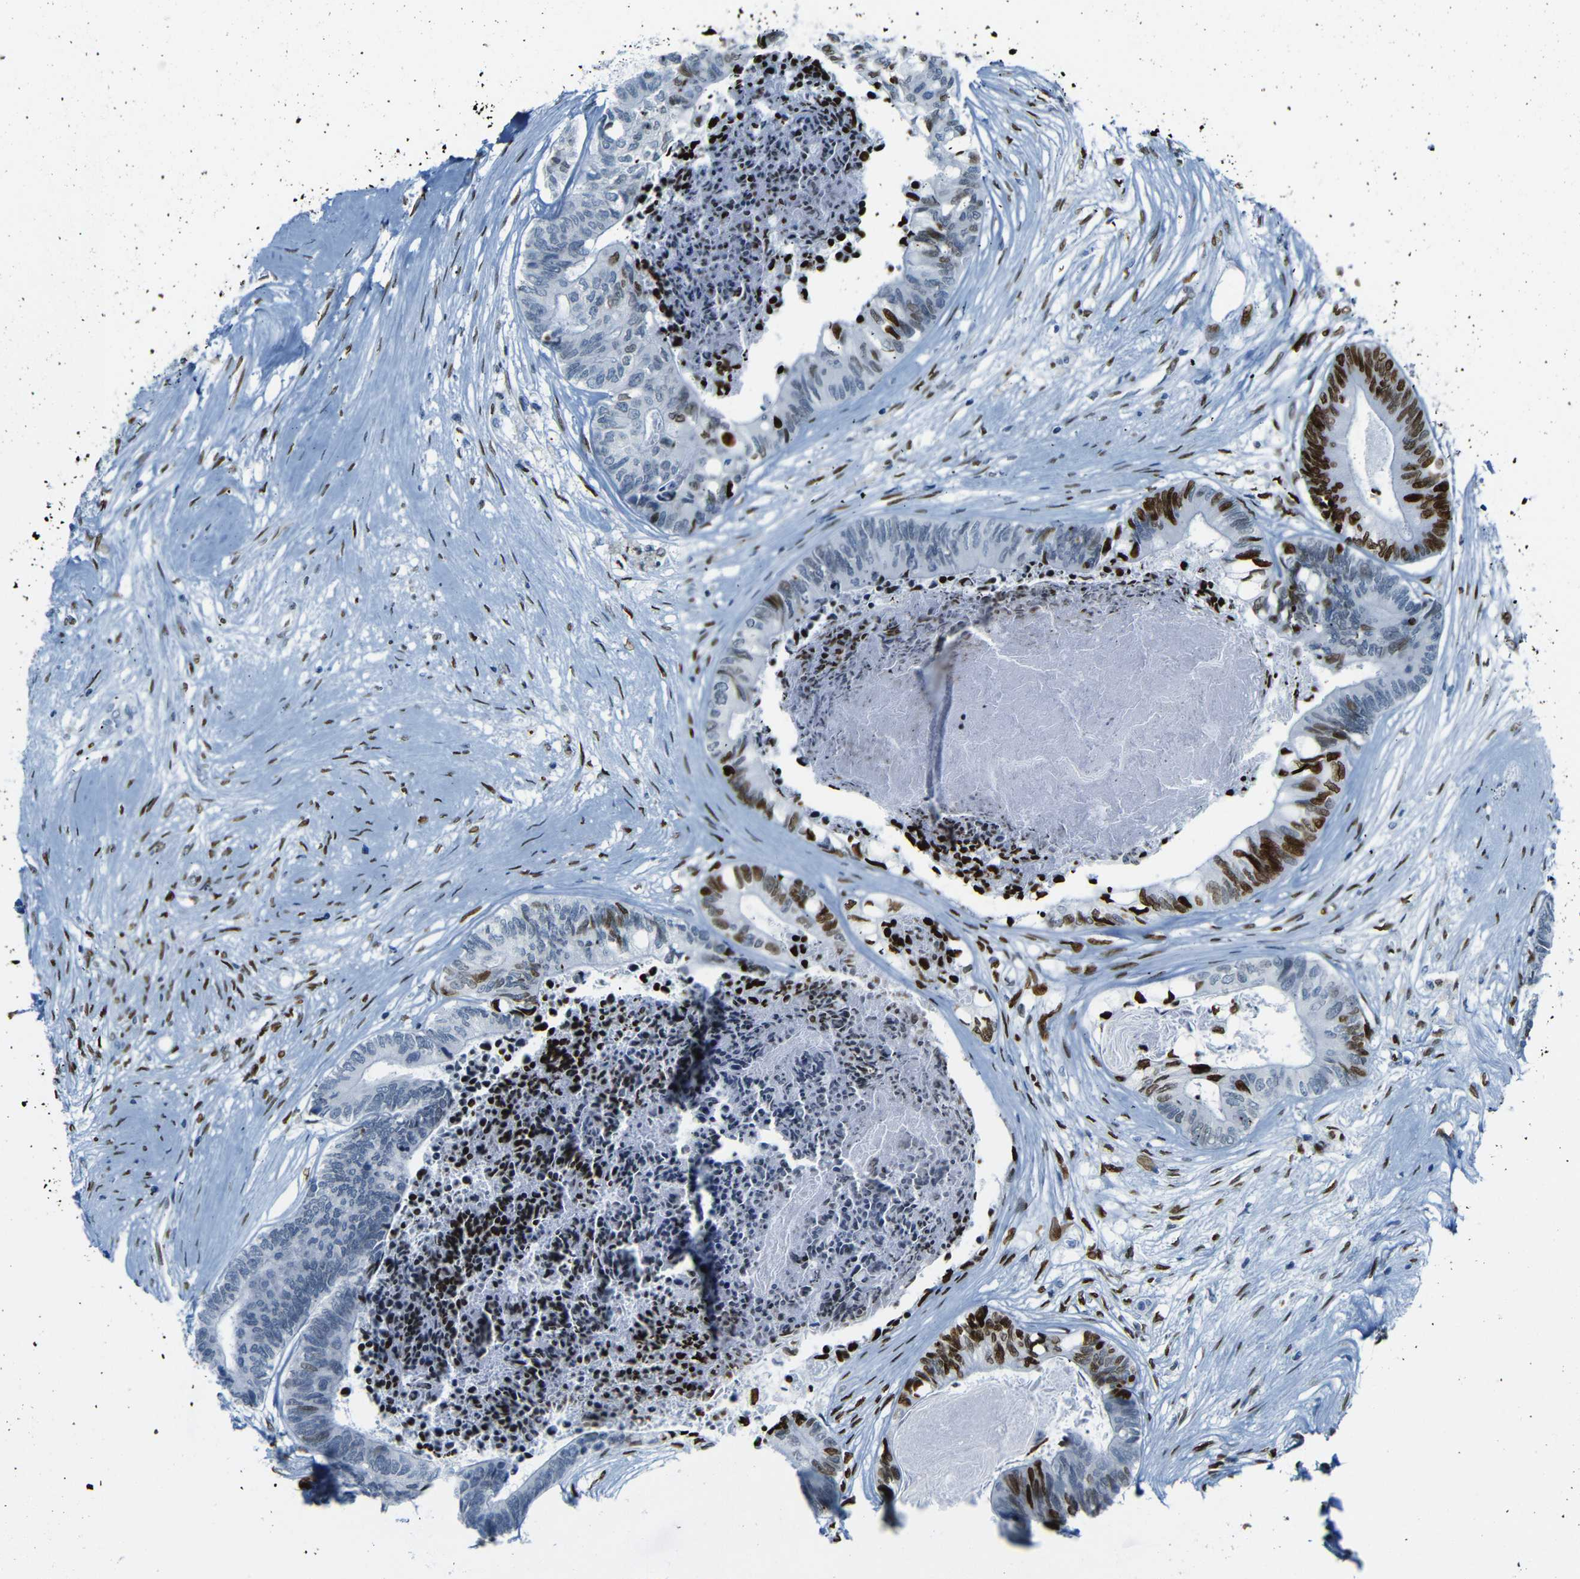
{"staining": {"intensity": "strong", "quantity": "25%-75%", "location": "nuclear"}, "tissue": "colorectal cancer", "cell_type": "Tumor cells", "image_type": "cancer", "snomed": [{"axis": "morphology", "description": "Adenocarcinoma, NOS"}, {"axis": "topography", "description": "Rectum"}], "caption": "Human colorectal adenocarcinoma stained for a protein (brown) exhibits strong nuclear positive staining in about 25%-75% of tumor cells.", "gene": "NPIPB15", "patient": {"sex": "male", "age": 63}}